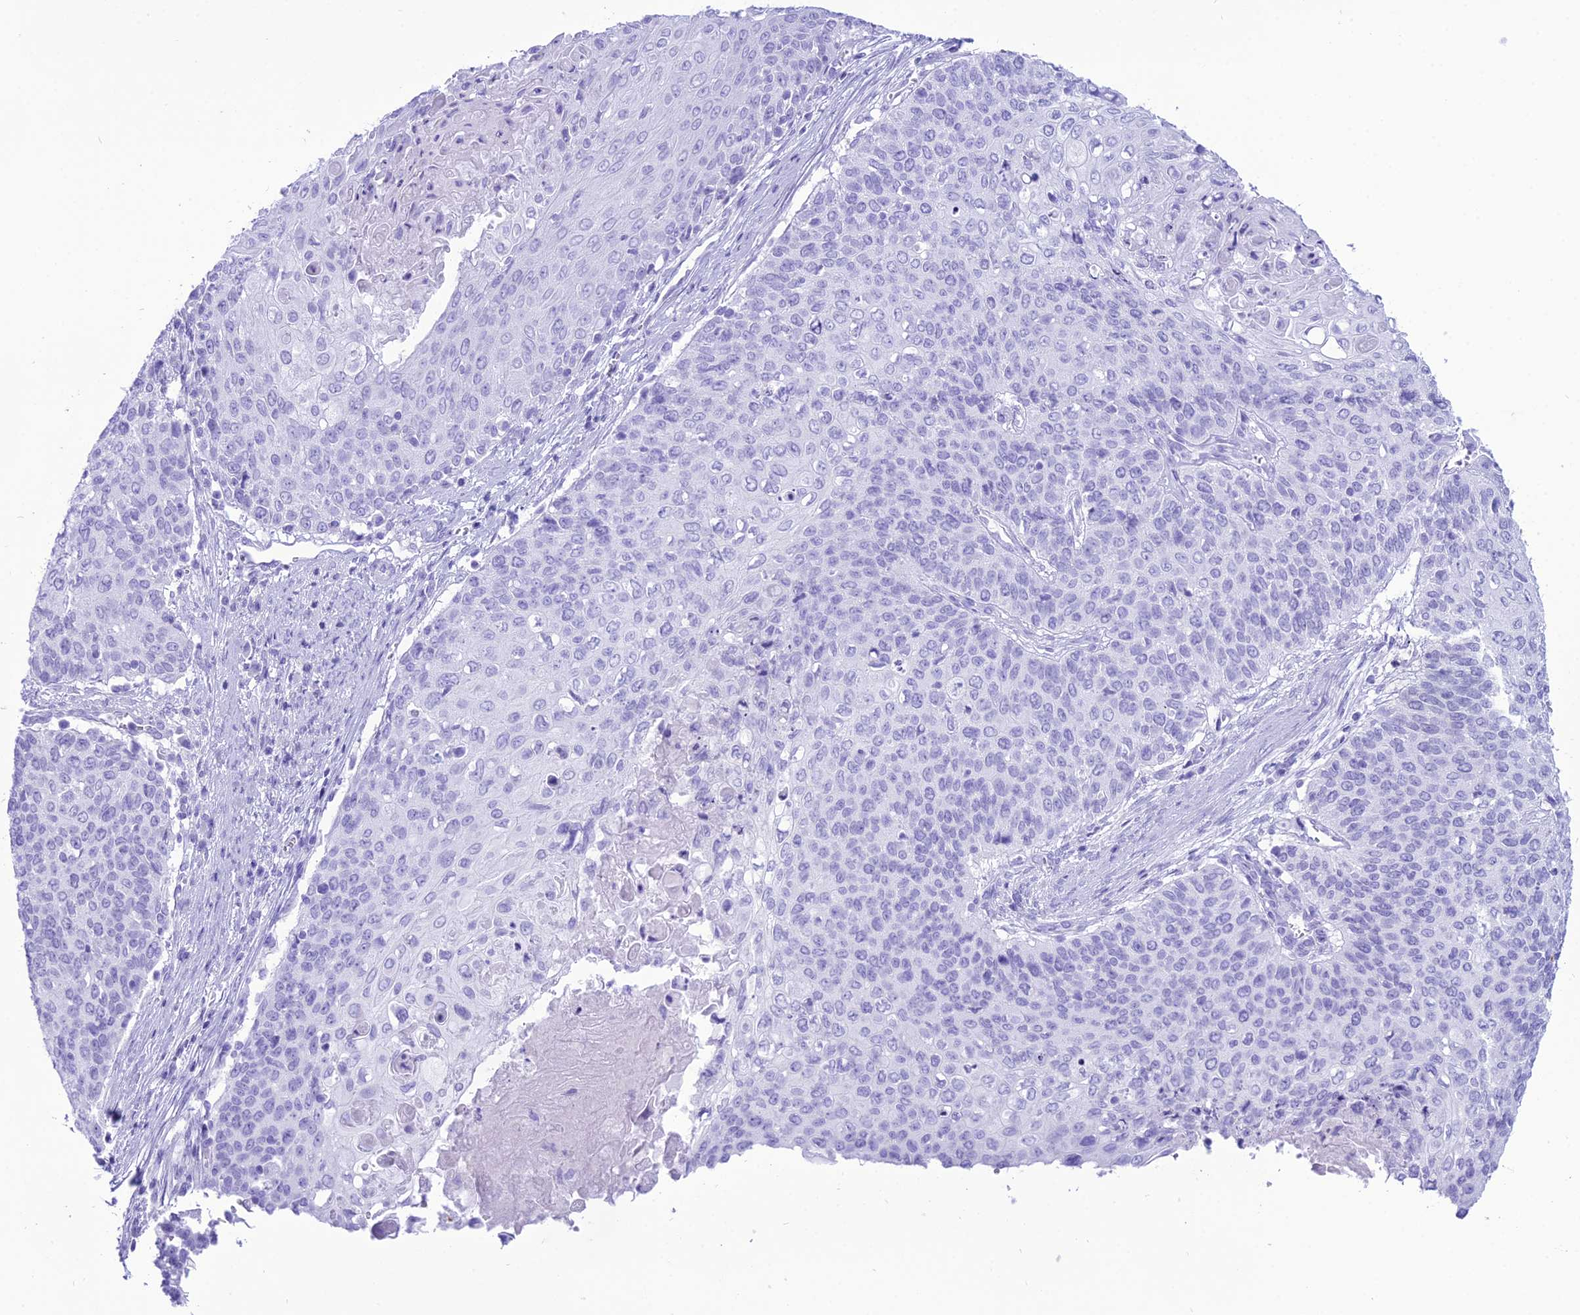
{"staining": {"intensity": "negative", "quantity": "none", "location": "none"}, "tissue": "cervical cancer", "cell_type": "Tumor cells", "image_type": "cancer", "snomed": [{"axis": "morphology", "description": "Squamous cell carcinoma, NOS"}, {"axis": "topography", "description": "Cervix"}], "caption": "DAB immunohistochemical staining of human cervical cancer (squamous cell carcinoma) displays no significant expression in tumor cells.", "gene": "PNMA5", "patient": {"sex": "female", "age": 39}}